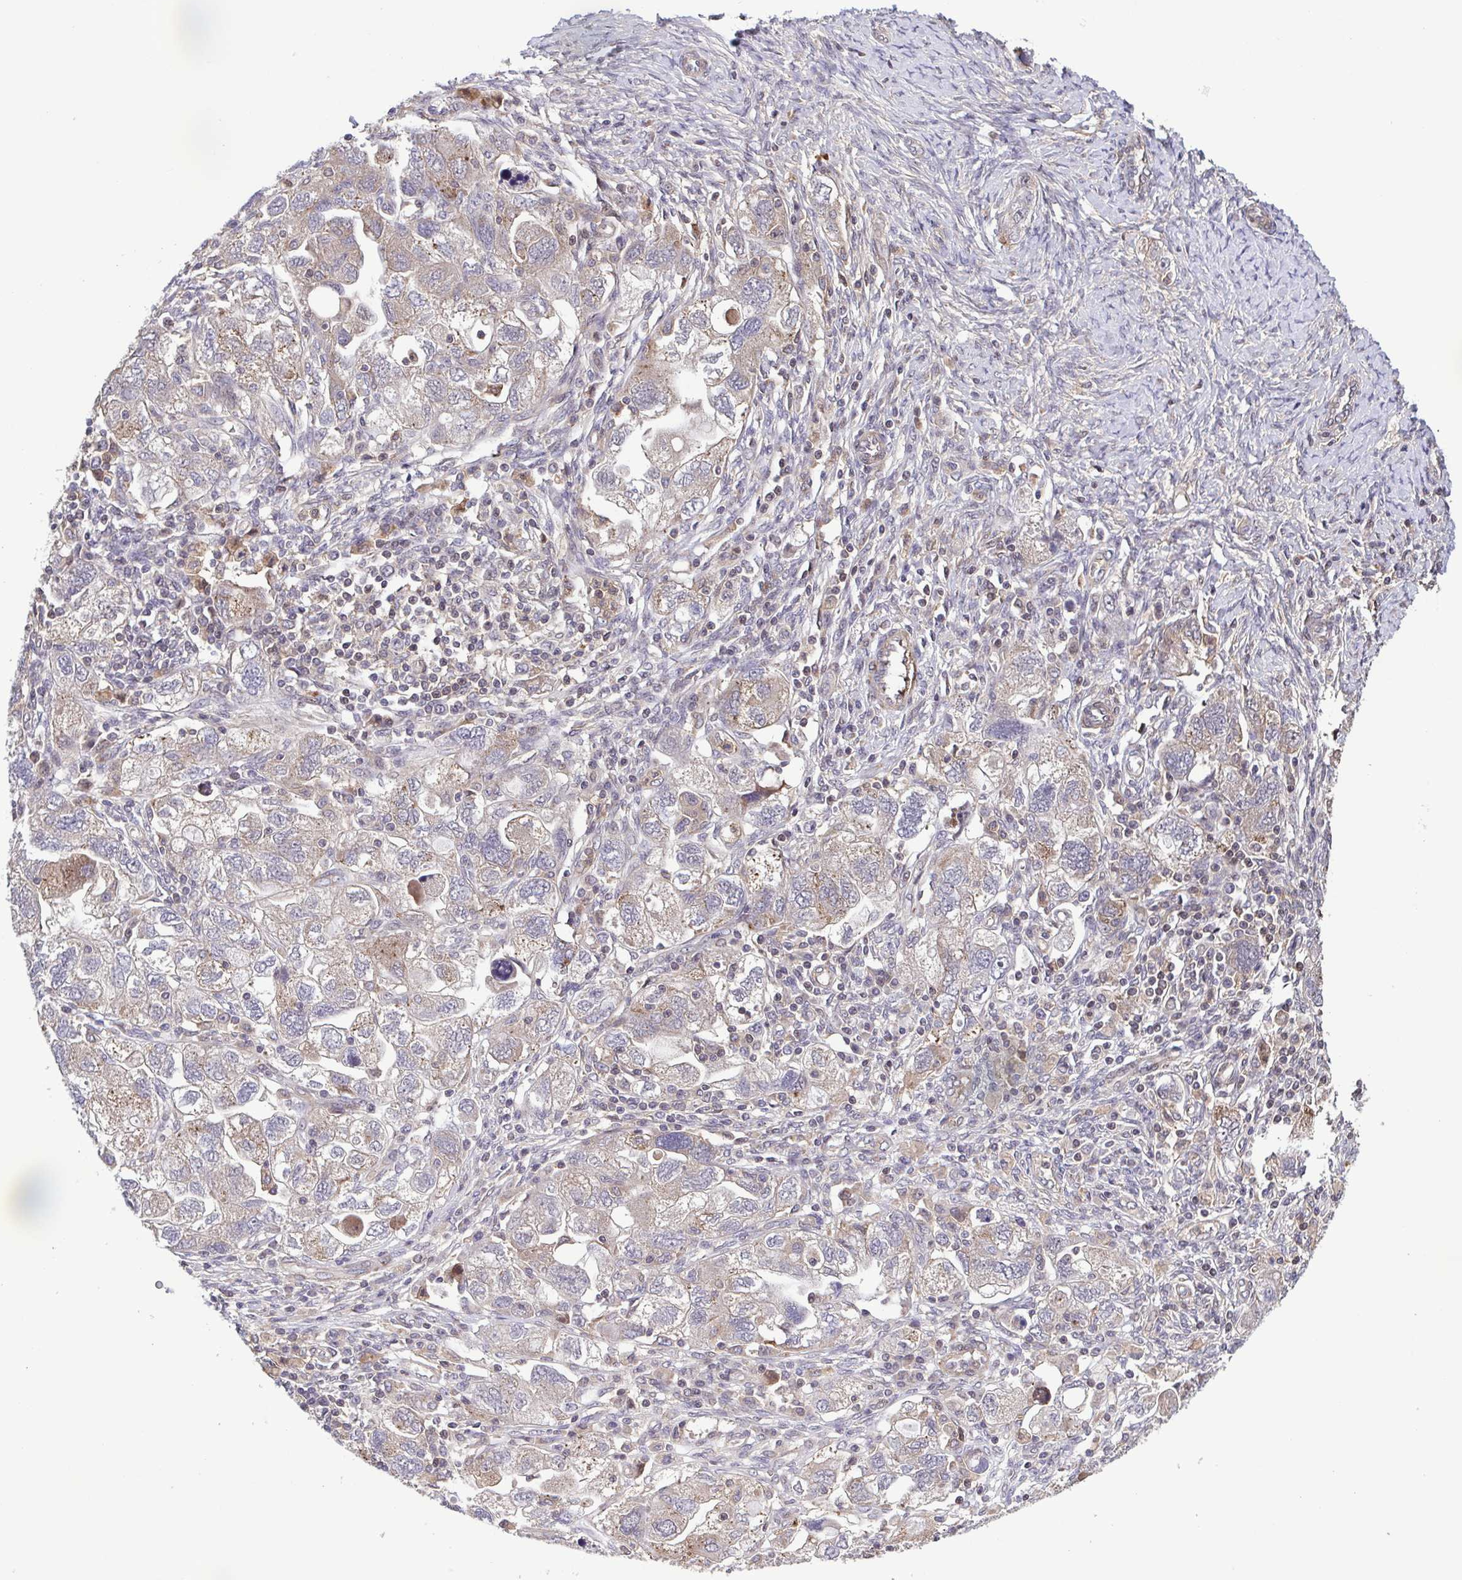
{"staining": {"intensity": "weak", "quantity": "25%-75%", "location": "cytoplasmic/membranous"}, "tissue": "ovarian cancer", "cell_type": "Tumor cells", "image_type": "cancer", "snomed": [{"axis": "morphology", "description": "Carcinoma, NOS"}, {"axis": "morphology", "description": "Cystadenocarcinoma, serous, NOS"}, {"axis": "topography", "description": "Ovary"}], "caption": "Weak cytoplasmic/membranous protein expression is appreciated in approximately 25%-75% of tumor cells in ovarian cancer (serous cystadenocarcinoma).", "gene": "ZNF200", "patient": {"sex": "female", "age": 69}}